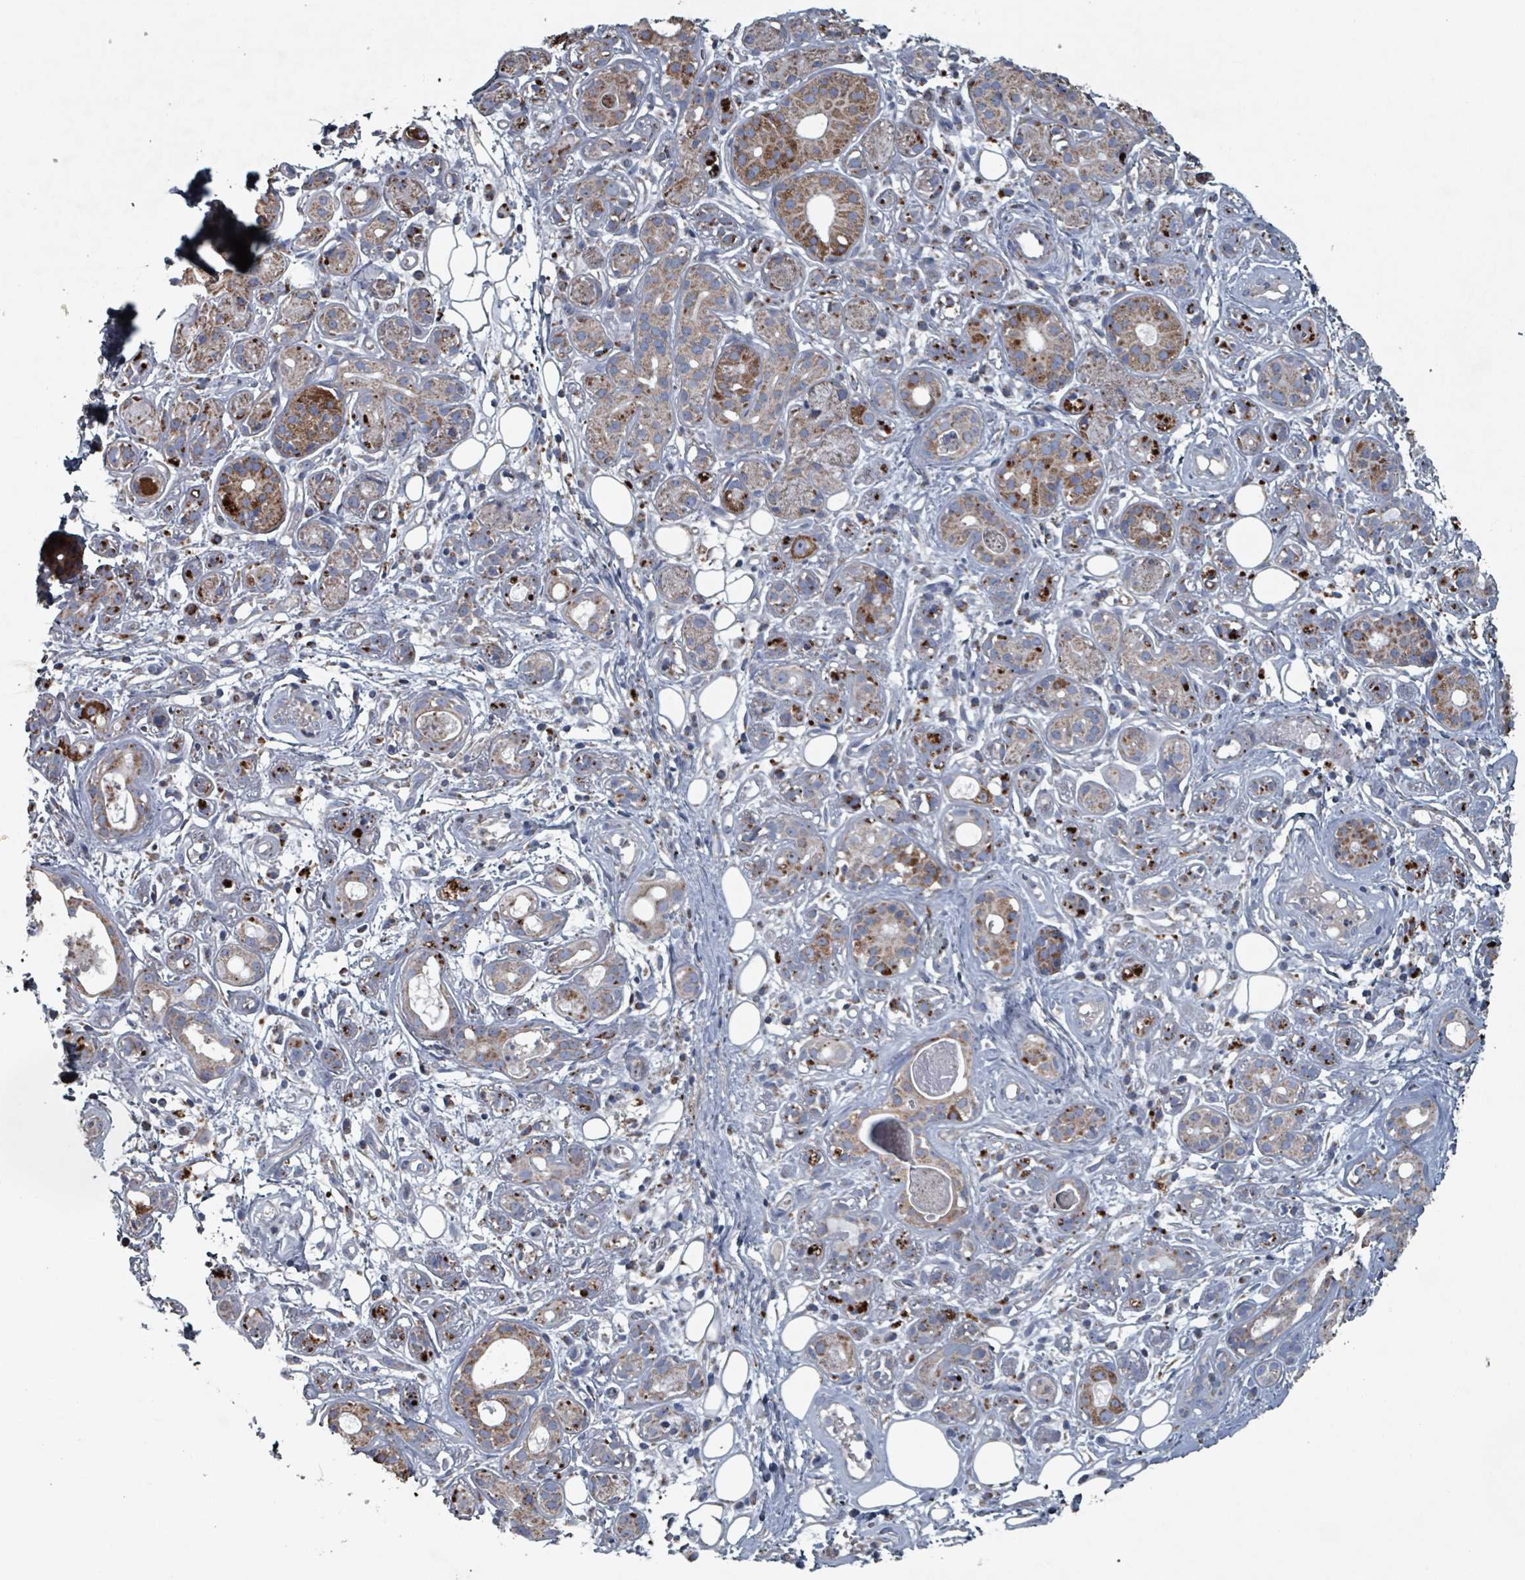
{"staining": {"intensity": "moderate", "quantity": "25%-75%", "location": "cytoplasmic/membranous"}, "tissue": "salivary gland", "cell_type": "Glandular cells", "image_type": "normal", "snomed": [{"axis": "morphology", "description": "Normal tissue, NOS"}, {"axis": "topography", "description": "Salivary gland"}], "caption": "High-power microscopy captured an IHC photomicrograph of normal salivary gland, revealing moderate cytoplasmic/membranous expression in about 25%-75% of glandular cells. (DAB IHC with brightfield microscopy, high magnification).", "gene": "ABHD18", "patient": {"sex": "male", "age": 54}}